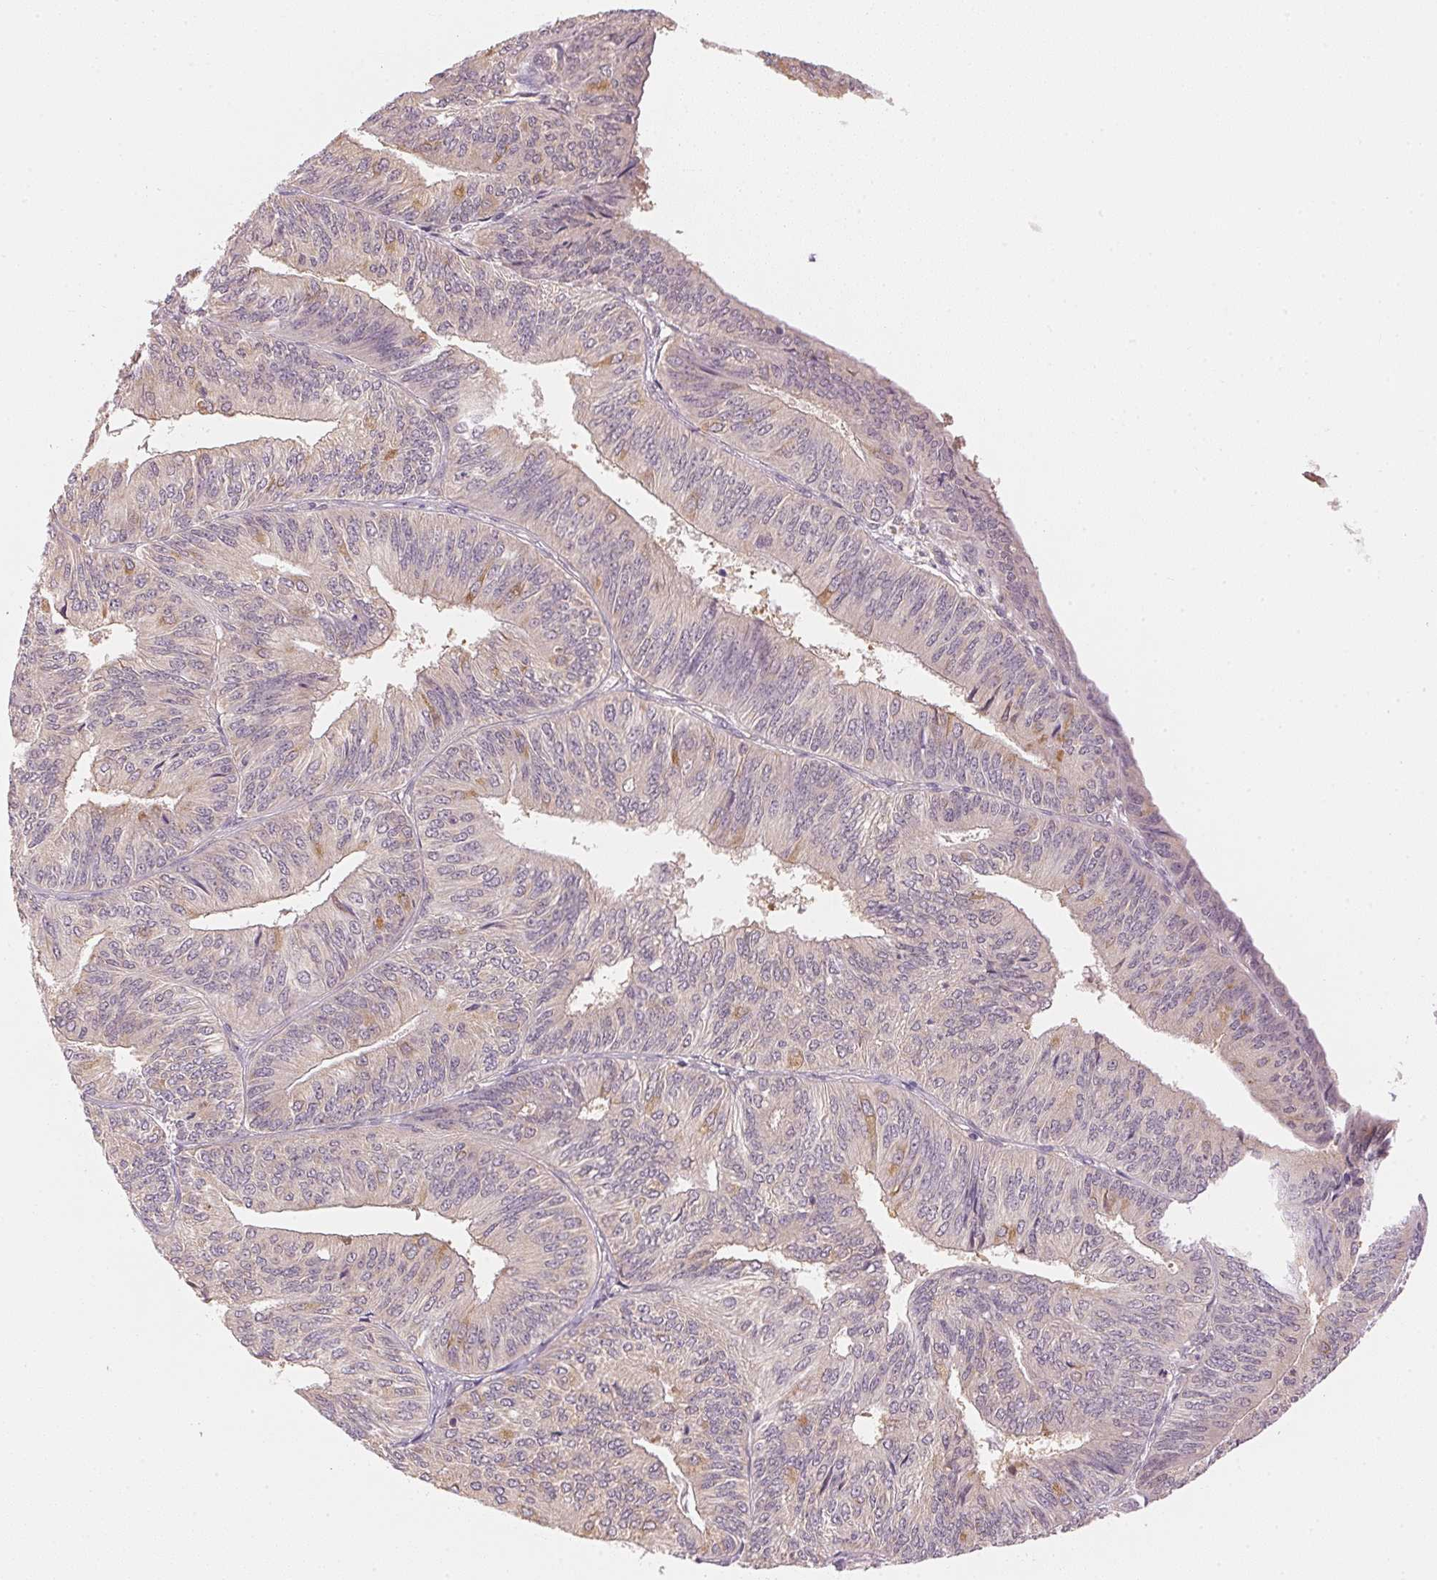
{"staining": {"intensity": "weak", "quantity": "<25%", "location": "nuclear"}, "tissue": "endometrial cancer", "cell_type": "Tumor cells", "image_type": "cancer", "snomed": [{"axis": "morphology", "description": "Adenocarcinoma, NOS"}, {"axis": "topography", "description": "Endometrium"}], "caption": "Endometrial cancer (adenocarcinoma) was stained to show a protein in brown. There is no significant positivity in tumor cells.", "gene": "KPRP", "patient": {"sex": "female", "age": 58}}